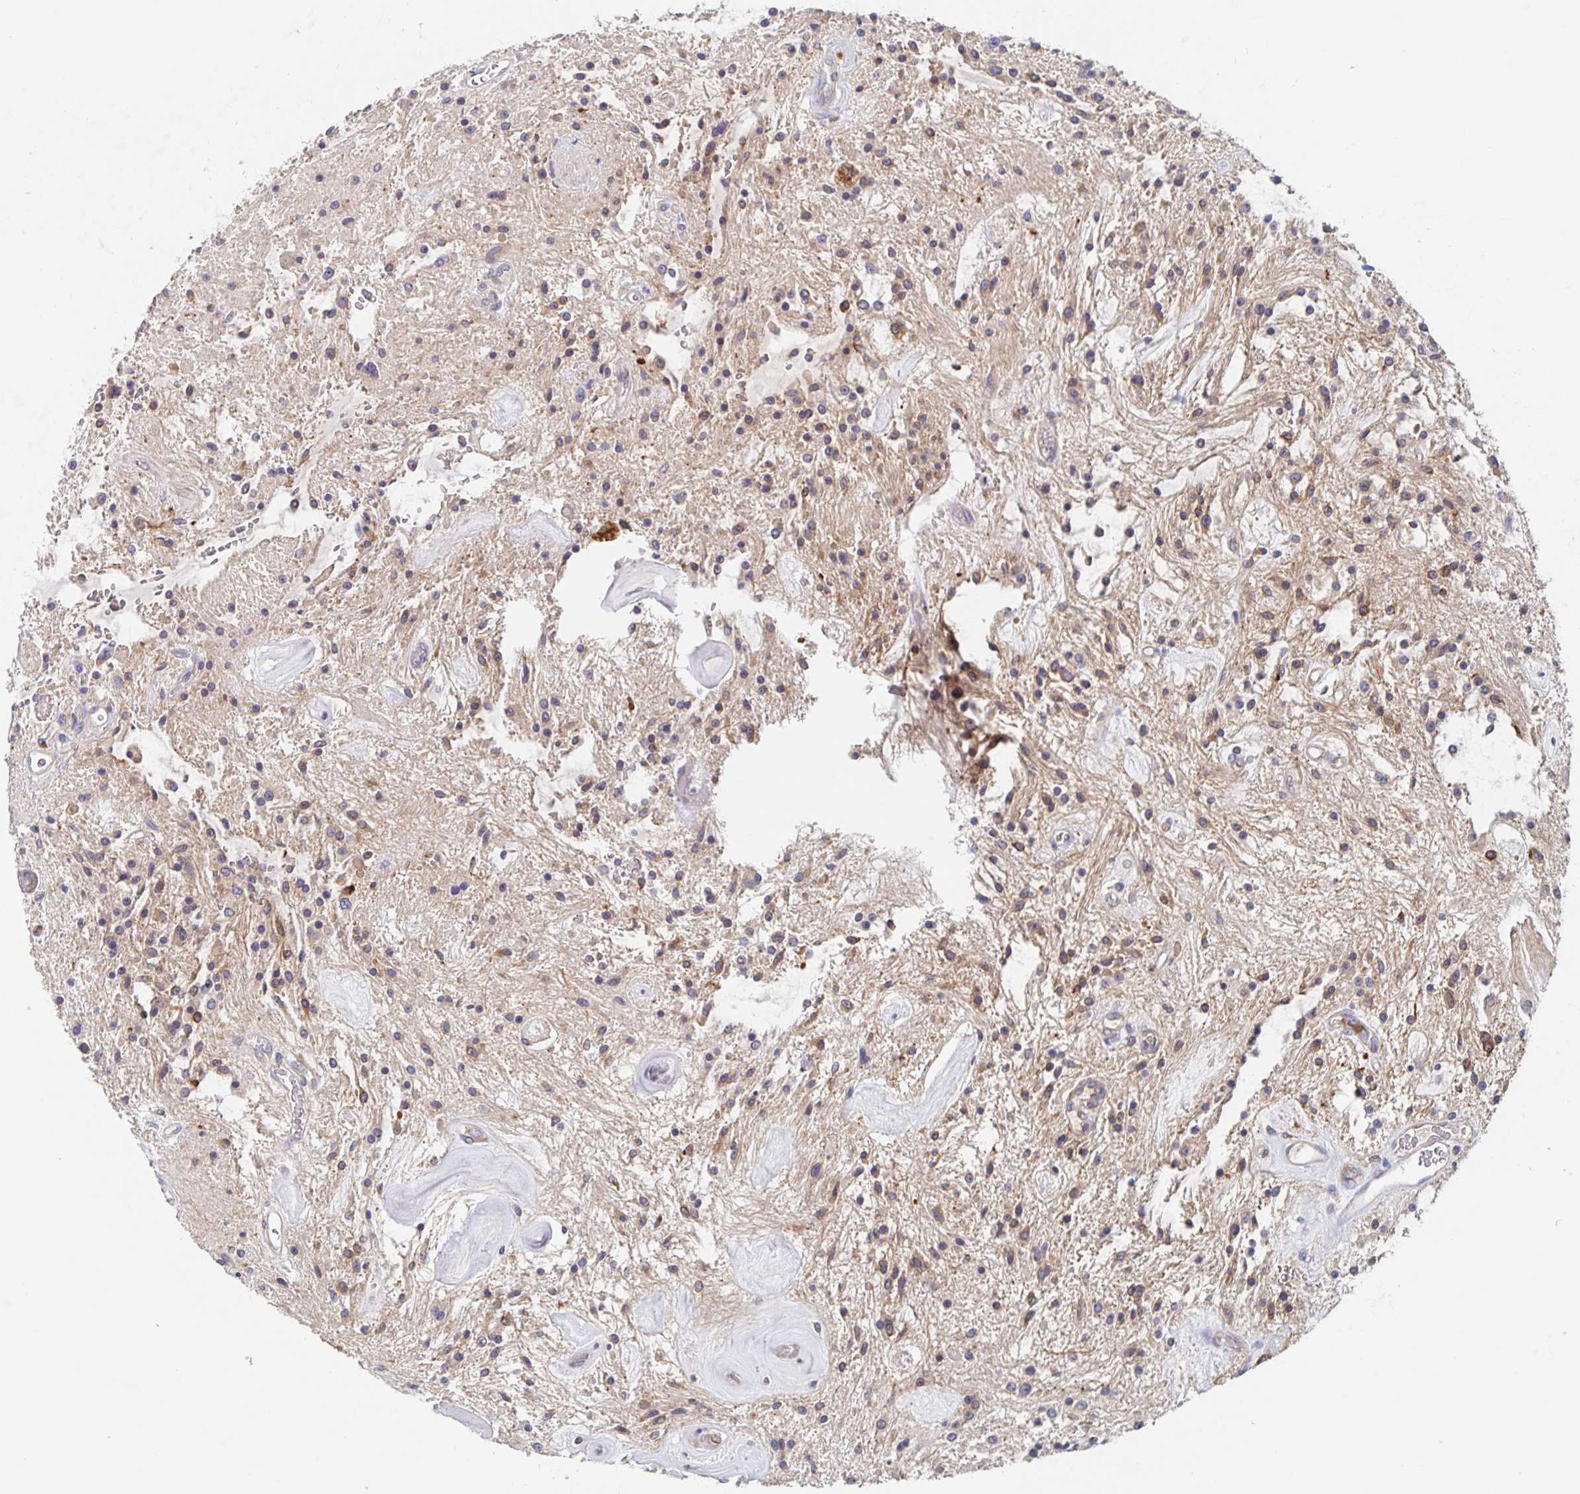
{"staining": {"intensity": "negative", "quantity": "none", "location": "none"}, "tissue": "glioma", "cell_type": "Tumor cells", "image_type": "cancer", "snomed": [{"axis": "morphology", "description": "Glioma, malignant, Low grade"}, {"axis": "topography", "description": "Cerebellum"}], "caption": "Tumor cells show no significant expression in malignant glioma (low-grade). The staining is performed using DAB brown chromogen with nuclei counter-stained in using hematoxylin.", "gene": "CDC42BPG", "patient": {"sex": "female", "age": 14}}